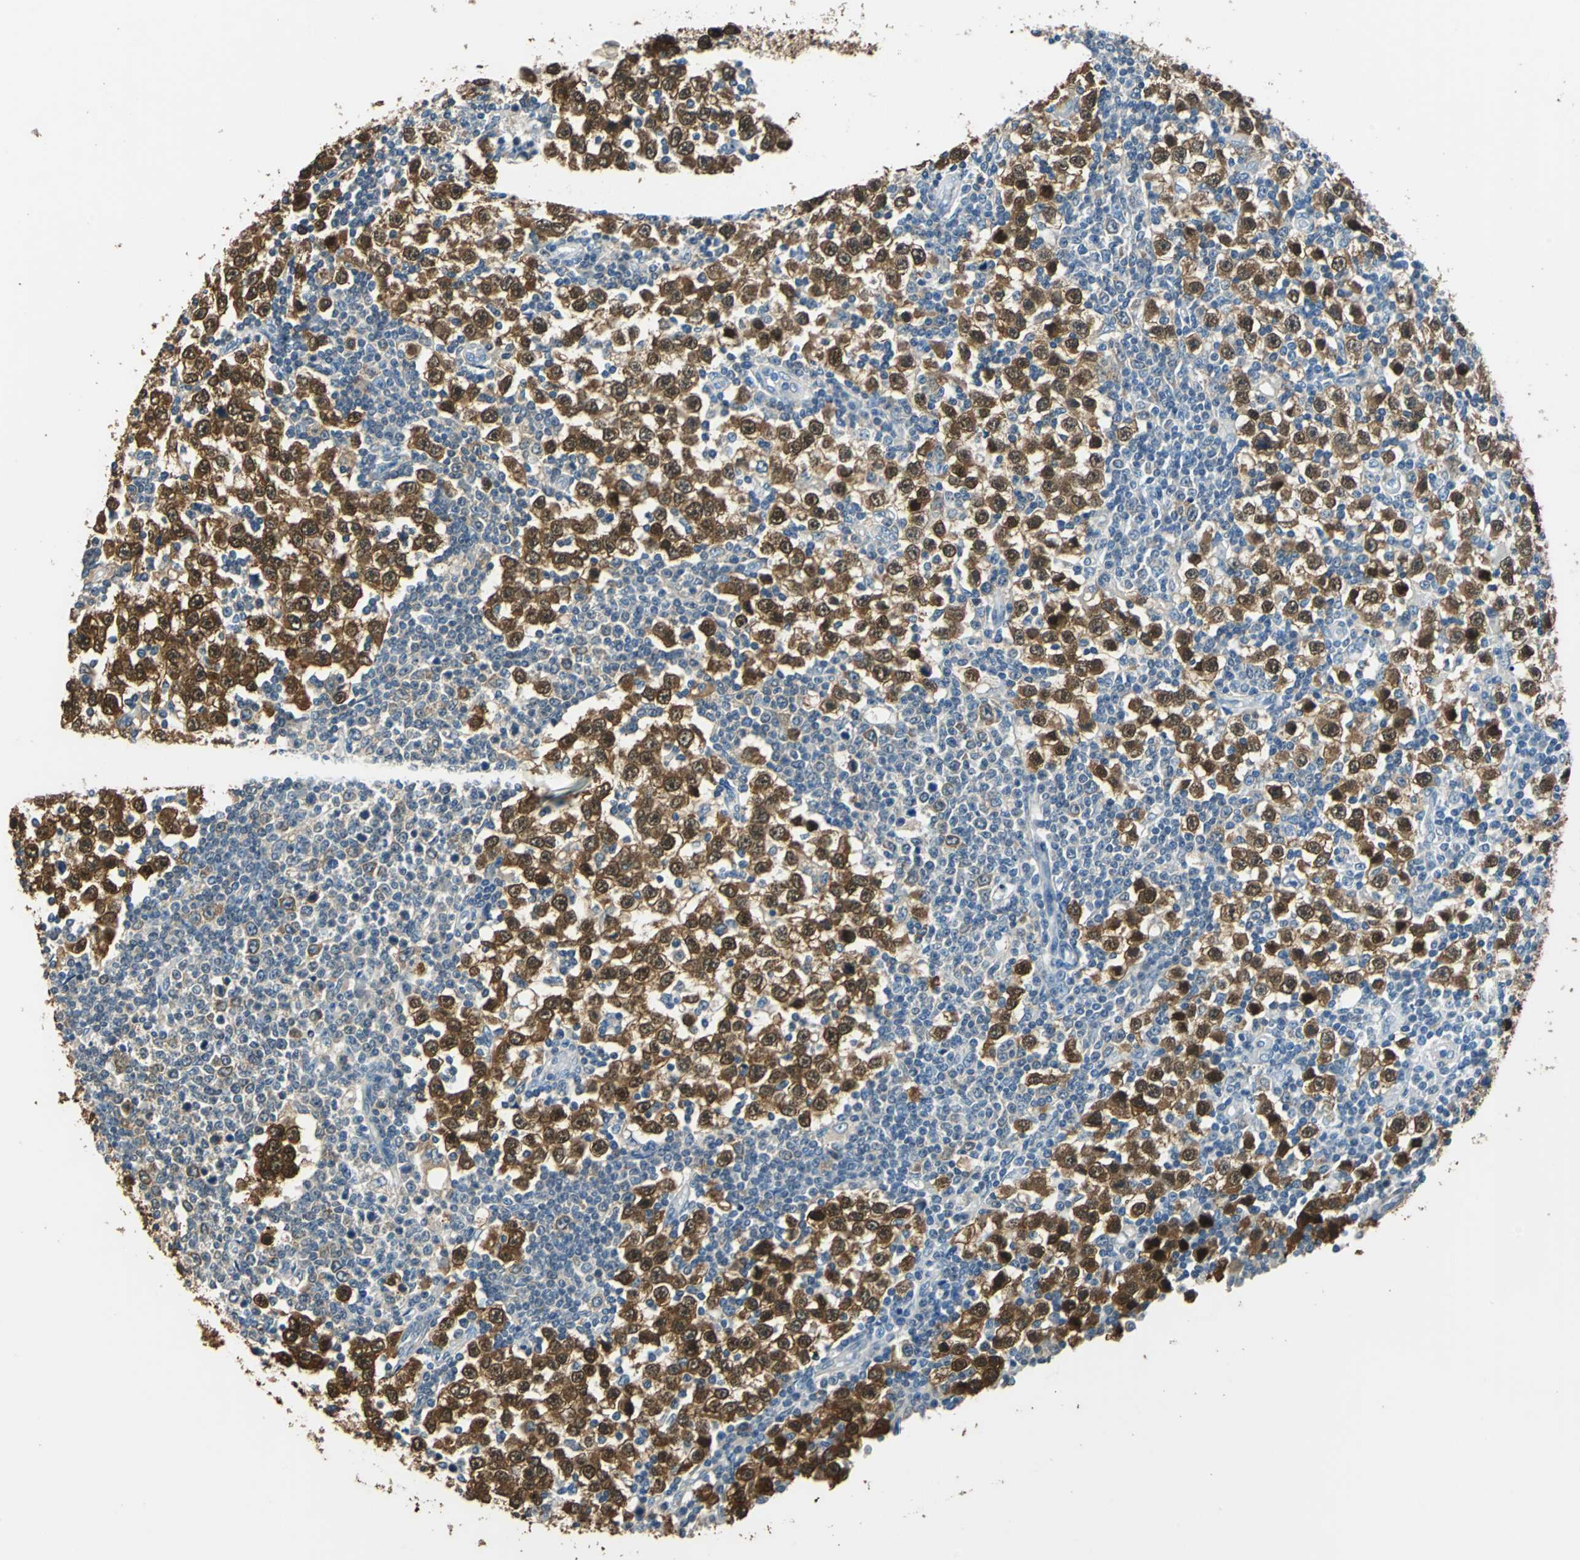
{"staining": {"intensity": "strong", "quantity": ">75%", "location": "cytoplasmic/membranous,nuclear"}, "tissue": "testis cancer", "cell_type": "Tumor cells", "image_type": "cancer", "snomed": [{"axis": "morphology", "description": "Seminoma, NOS"}, {"axis": "topography", "description": "Testis"}], "caption": "A high-resolution histopathology image shows IHC staining of seminoma (testis), which demonstrates strong cytoplasmic/membranous and nuclear staining in approximately >75% of tumor cells.", "gene": "FKBP4", "patient": {"sex": "male", "age": 65}}